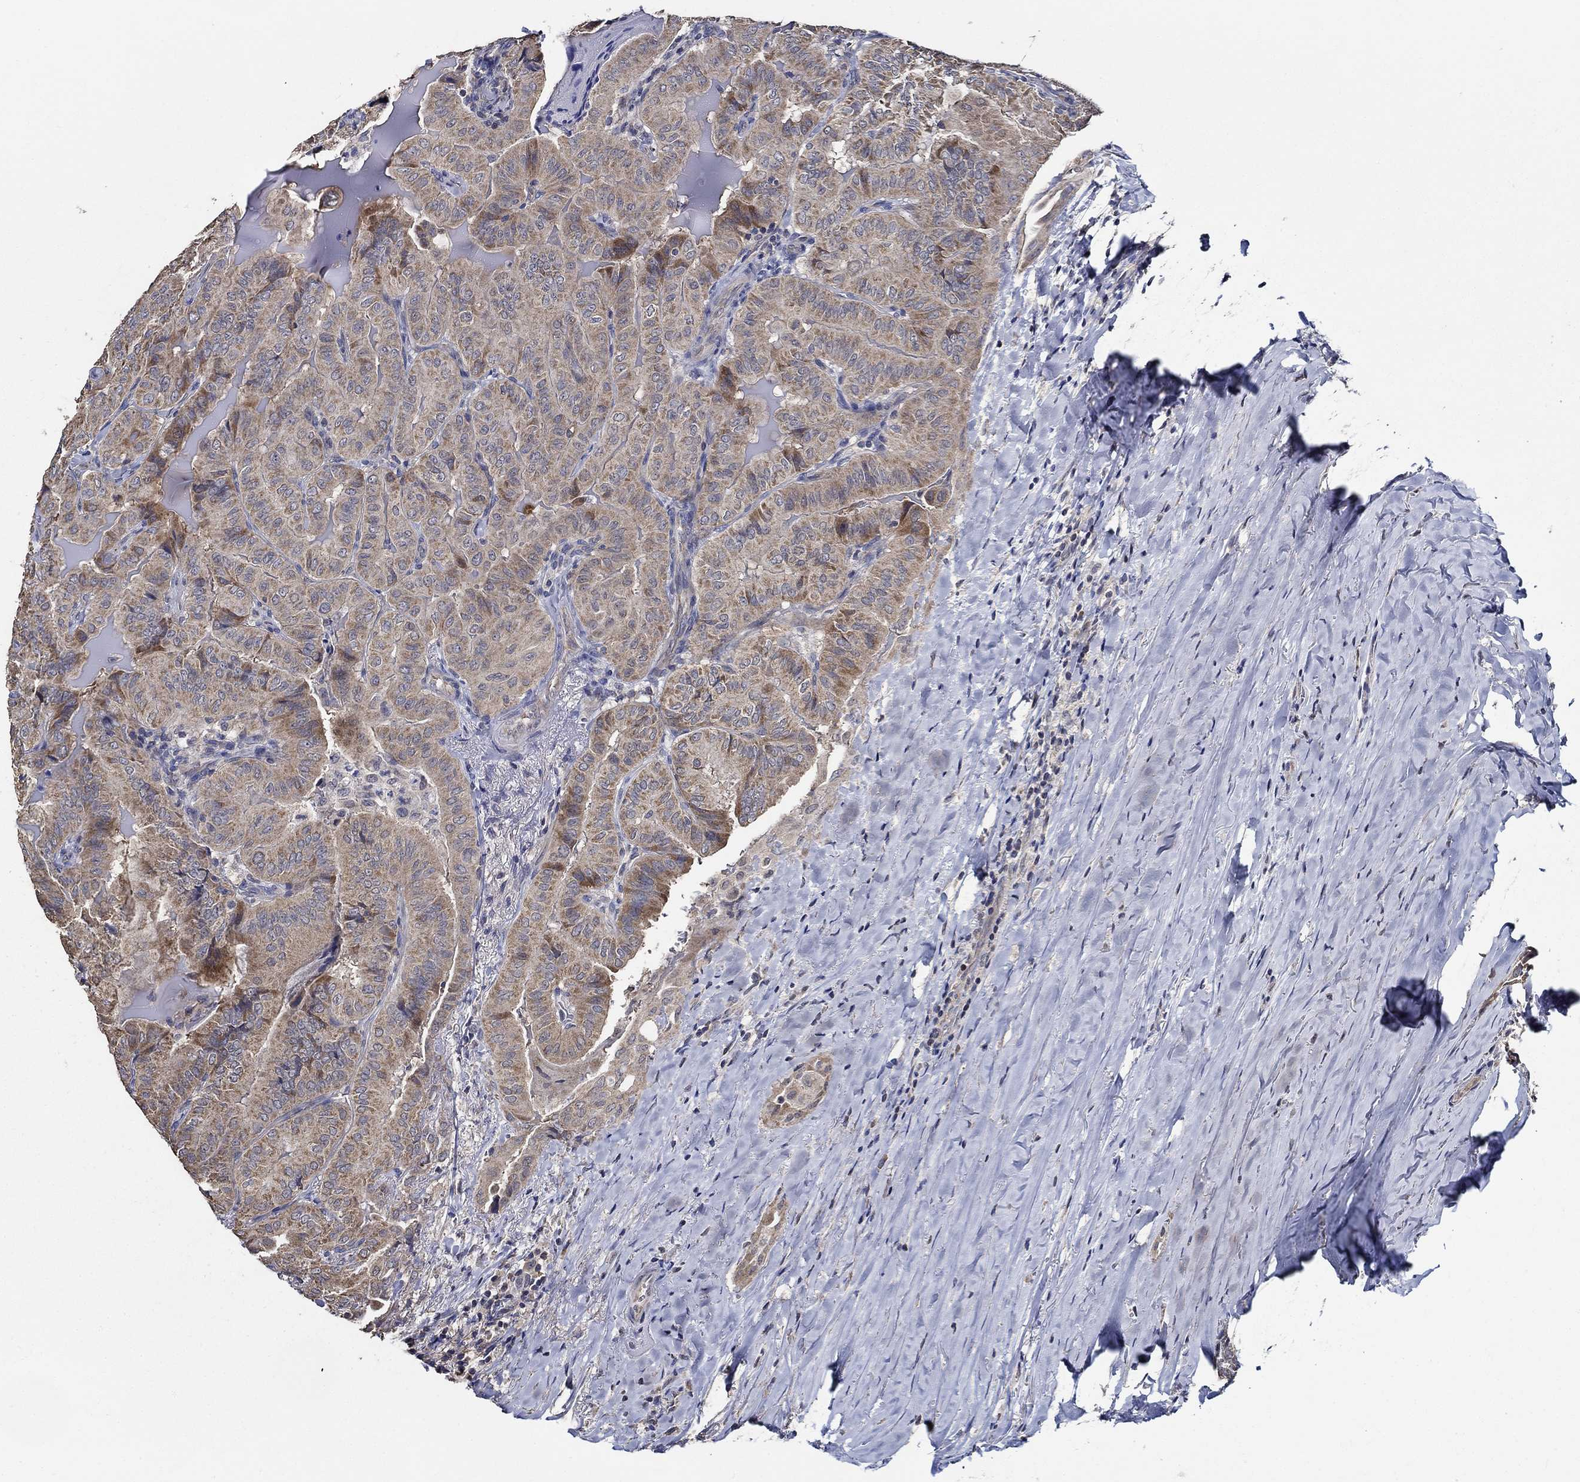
{"staining": {"intensity": "moderate", "quantity": "25%-75%", "location": "cytoplasmic/membranous"}, "tissue": "thyroid cancer", "cell_type": "Tumor cells", "image_type": "cancer", "snomed": [{"axis": "morphology", "description": "Papillary adenocarcinoma, NOS"}, {"axis": "topography", "description": "Thyroid gland"}], "caption": "Moderate cytoplasmic/membranous expression for a protein is appreciated in about 25%-75% of tumor cells of thyroid cancer (papillary adenocarcinoma) using immunohistochemistry.", "gene": "WDR53", "patient": {"sex": "female", "age": 68}}